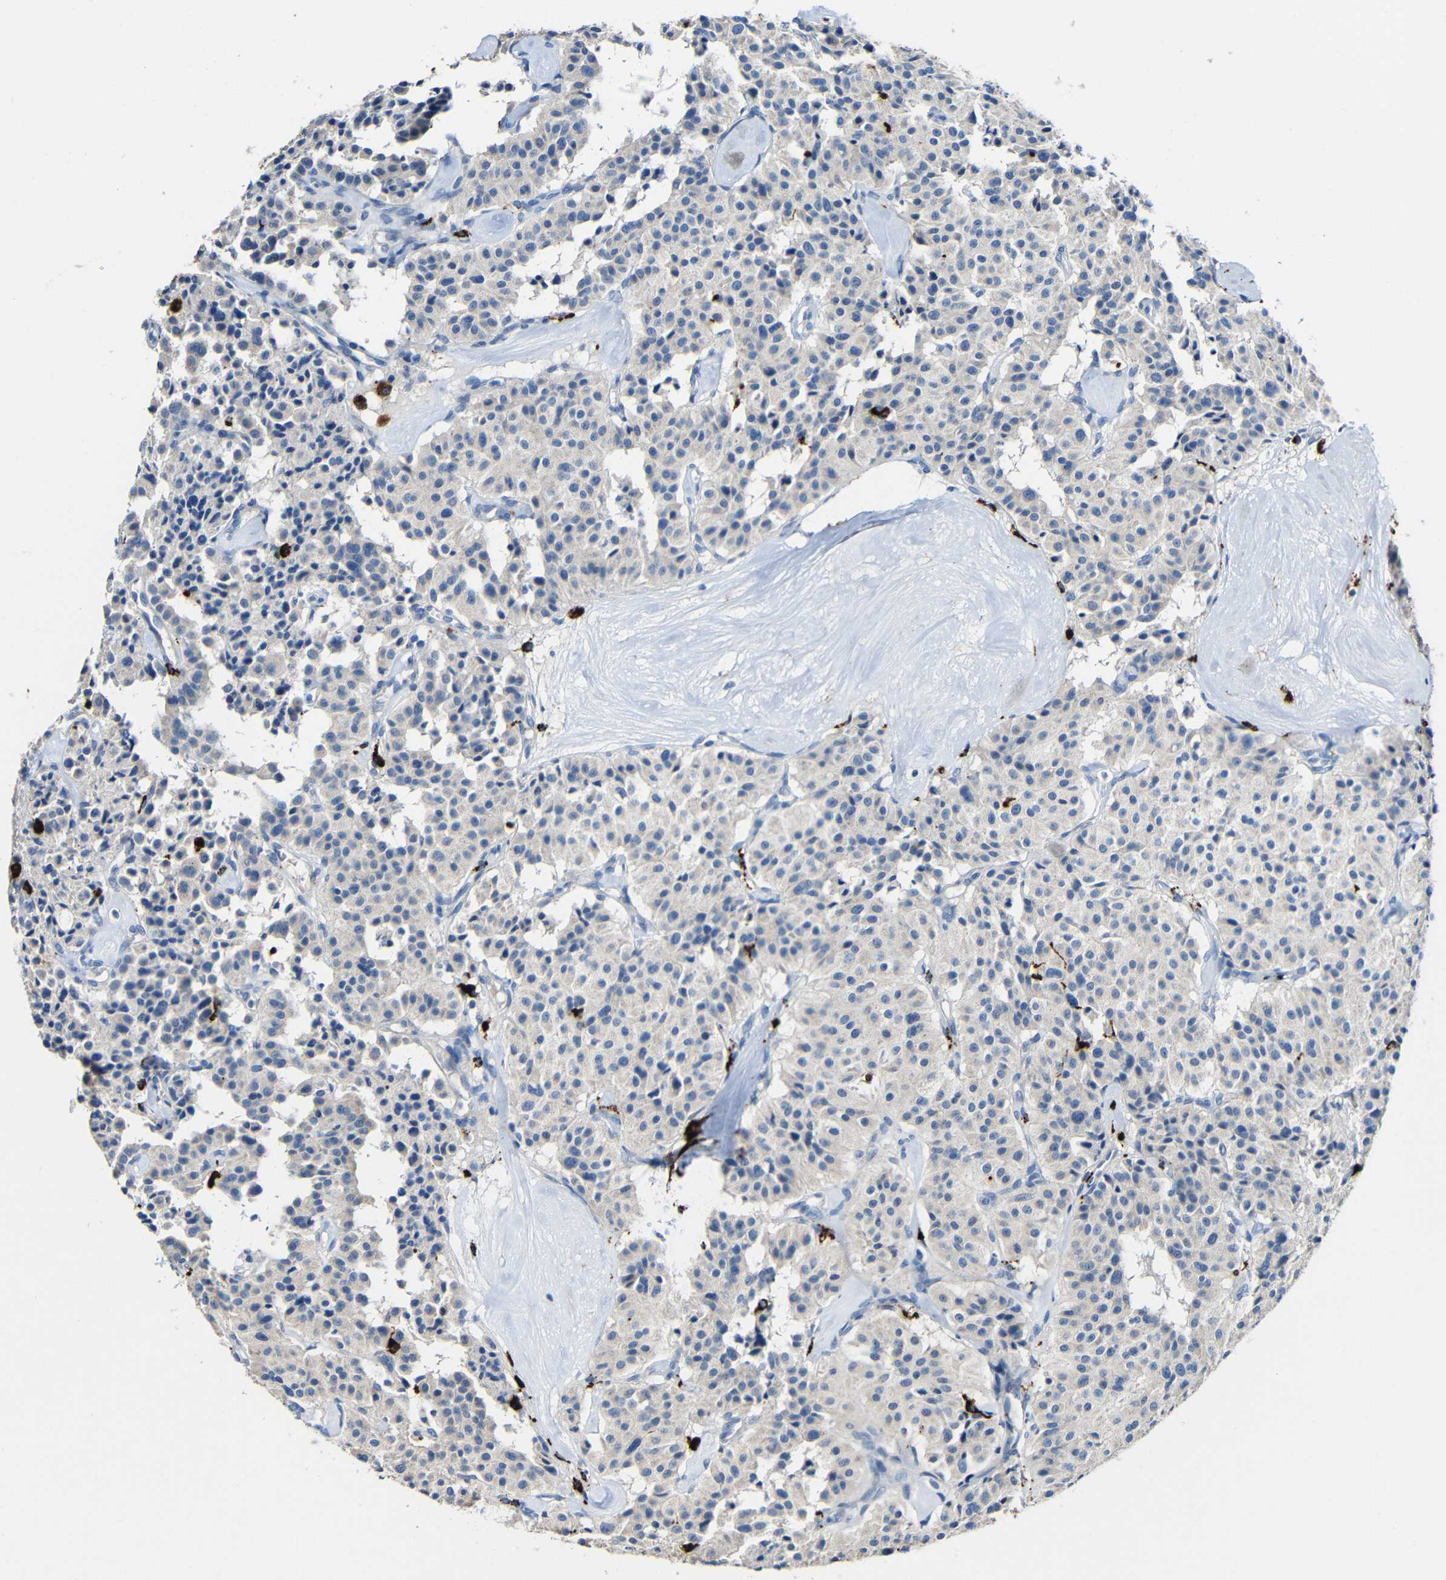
{"staining": {"intensity": "negative", "quantity": "none", "location": "none"}, "tissue": "carcinoid", "cell_type": "Tumor cells", "image_type": "cancer", "snomed": [{"axis": "morphology", "description": "Carcinoid, malignant, NOS"}, {"axis": "topography", "description": "Lung"}], "caption": "Immunohistochemistry histopathology image of neoplastic tissue: carcinoid (malignant) stained with DAB (3,3'-diaminobenzidine) demonstrates no significant protein expression in tumor cells.", "gene": "HLA-DMA", "patient": {"sex": "male", "age": 30}}